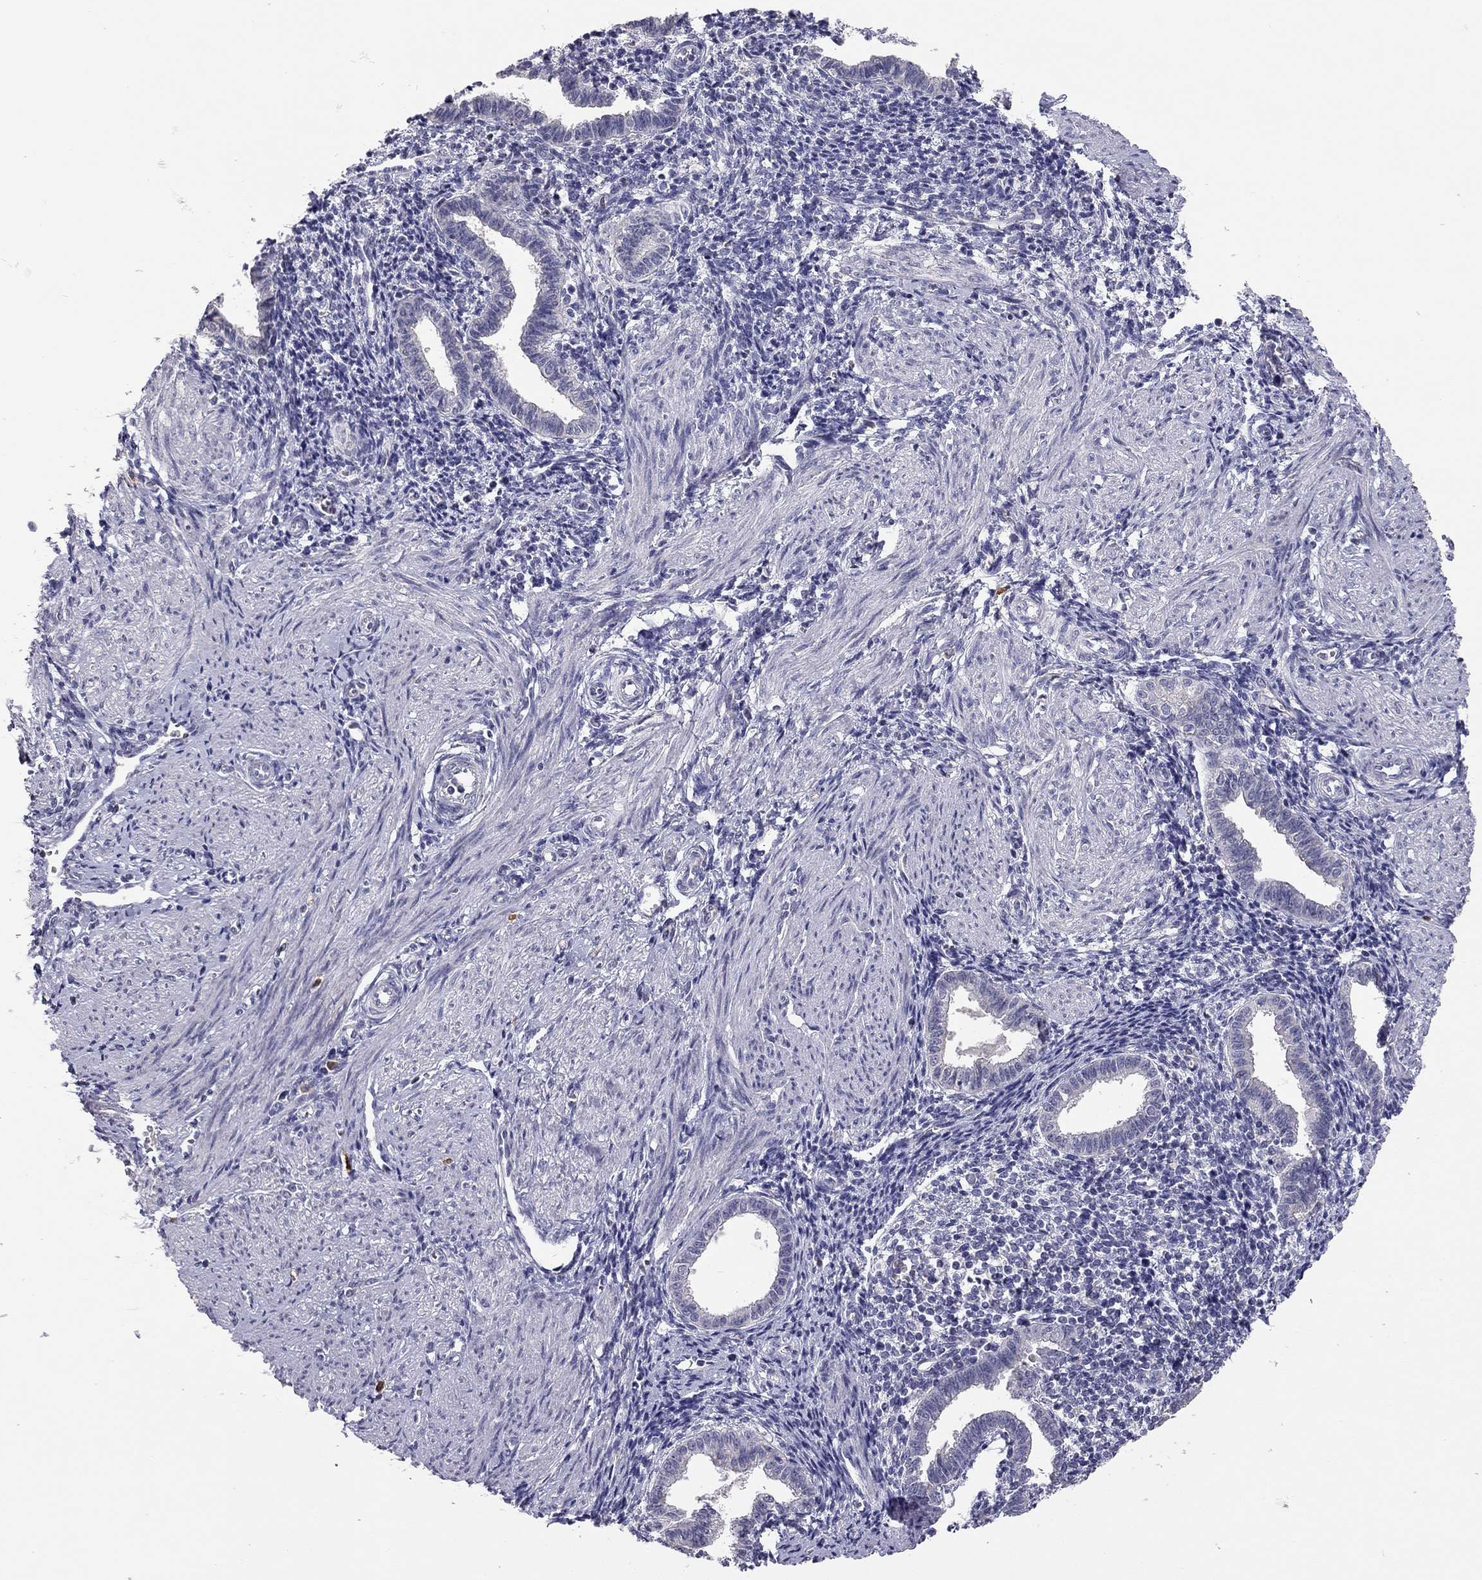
{"staining": {"intensity": "negative", "quantity": "none", "location": "none"}, "tissue": "endometrium", "cell_type": "Cells in endometrial stroma", "image_type": "normal", "snomed": [{"axis": "morphology", "description": "Normal tissue, NOS"}, {"axis": "topography", "description": "Endometrium"}], "caption": "Immunohistochemistry image of normal human endometrium stained for a protein (brown), which demonstrates no expression in cells in endometrial stroma.", "gene": "SCARB1", "patient": {"sex": "female", "age": 37}}